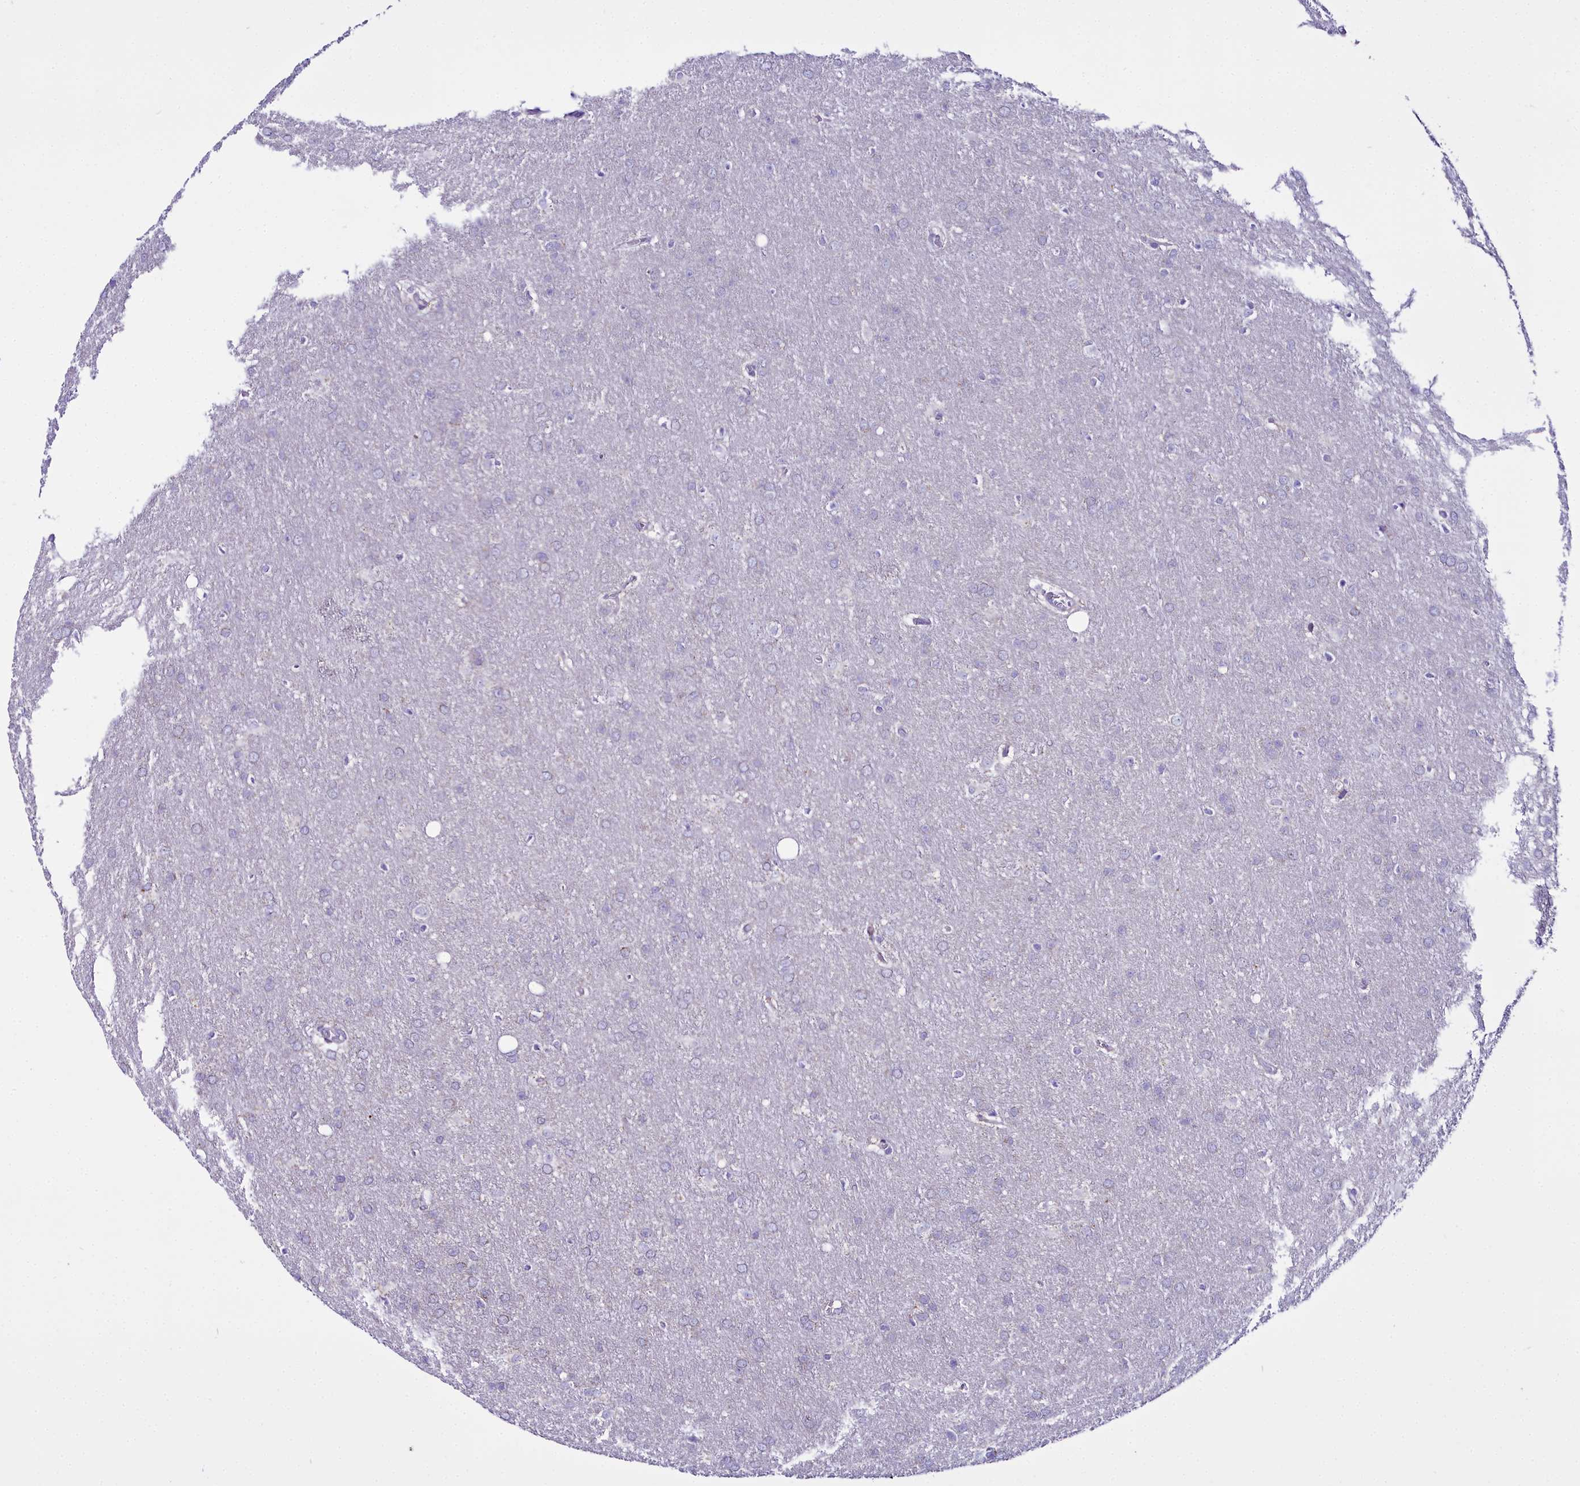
{"staining": {"intensity": "negative", "quantity": "none", "location": "none"}, "tissue": "glioma", "cell_type": "Tumor cells", "image_type": "cancer", "snomed": [{"axis": "morphology", "description": "Glioma, malignant, Low grade"}, {"axis": "topography", "description": "Brain"}], "caption": "Immunohistochemical staining of human malignant glioma (low-grade) displays no significant positivity in tumor cells. (DAB (3,3'-diaminobenzidine) immunohistochemistry visualized using brightfield microscopy, high magnification).", "gene": "WDFY3", "patient": {"sex": "female", "age": 32}}